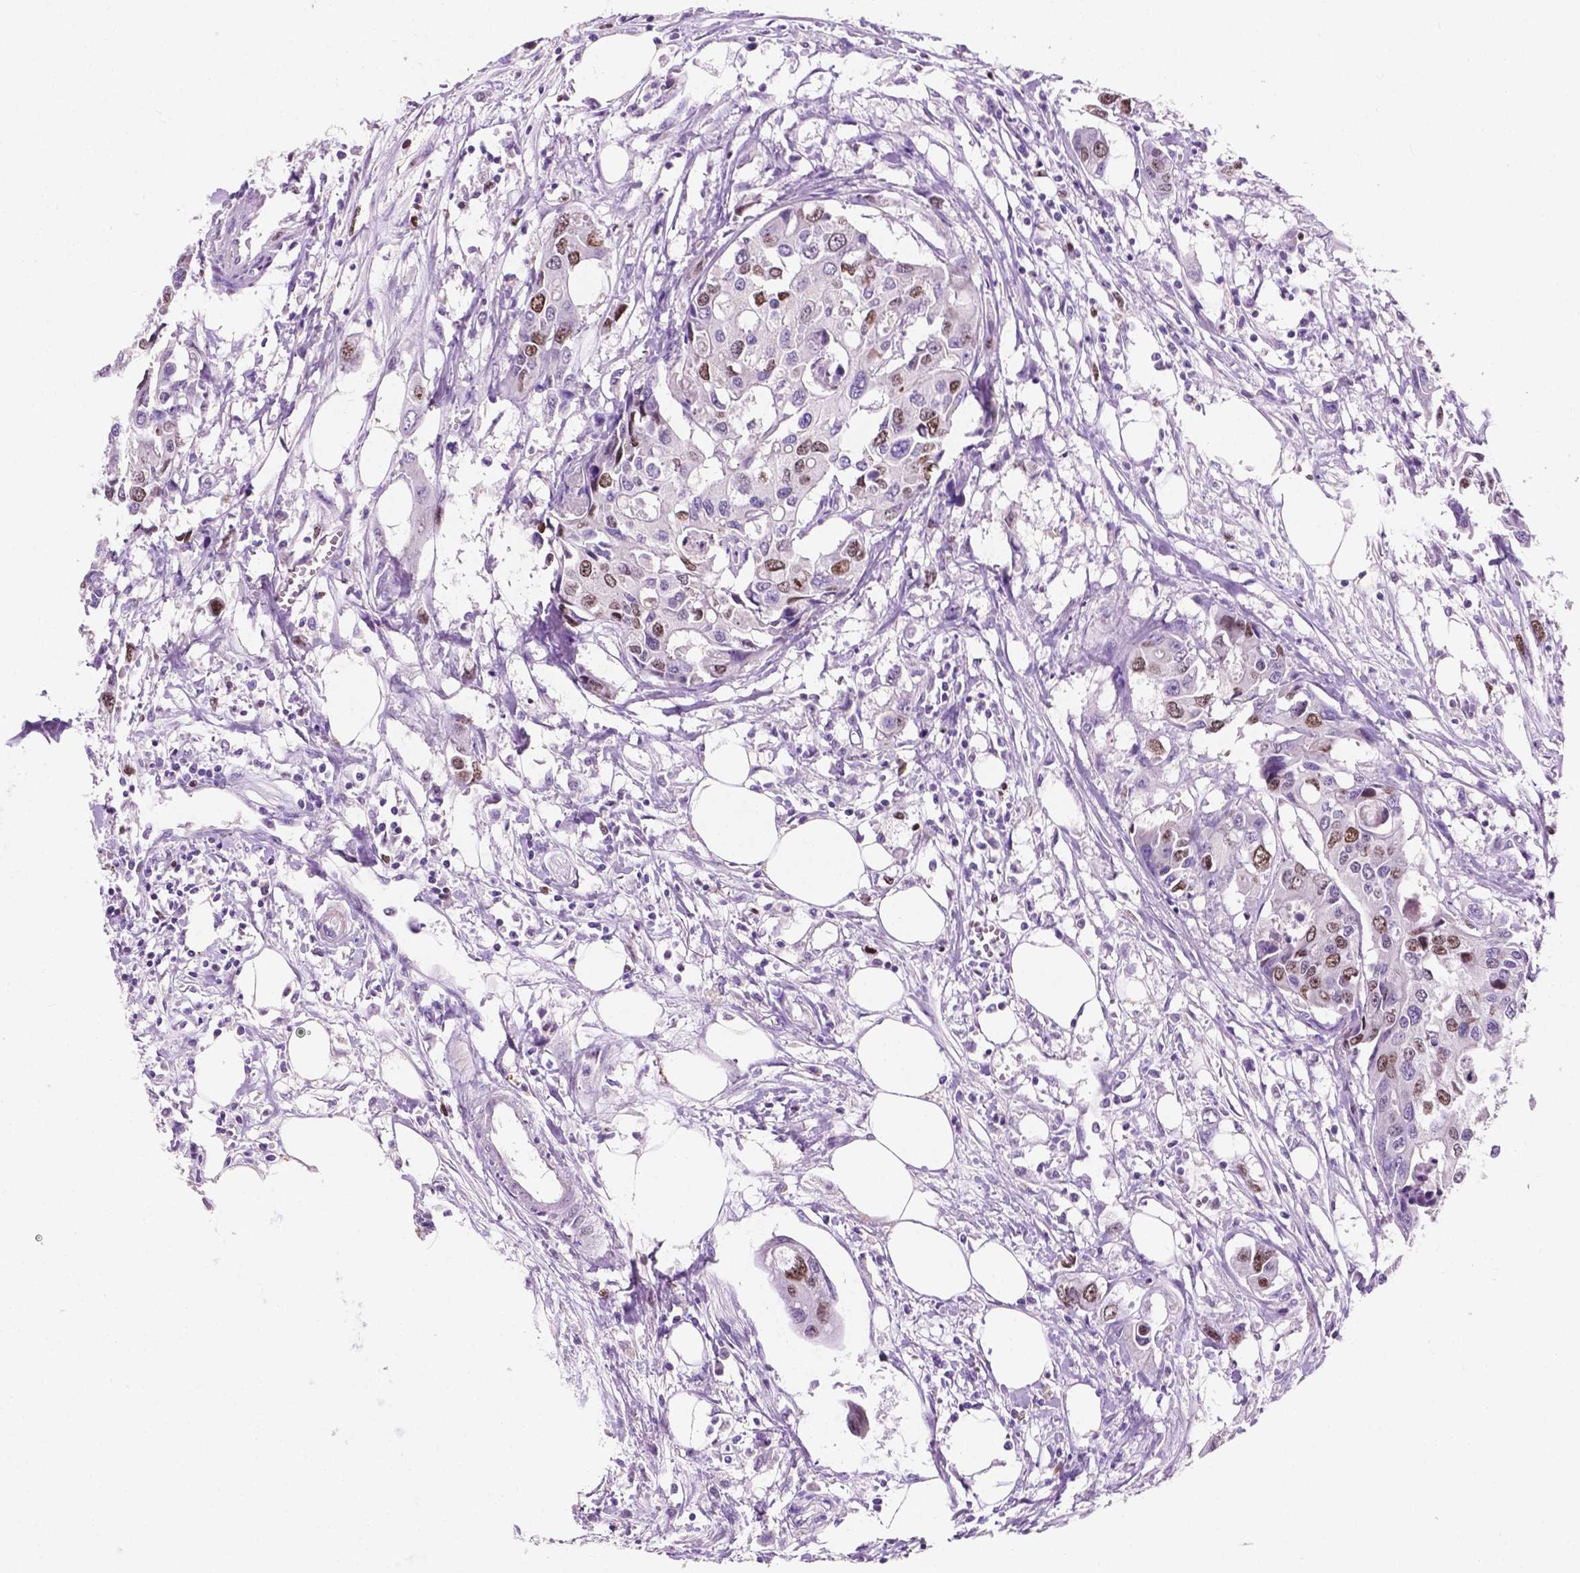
{"staining": {"intensity": "moderate", "quantity": "25%-75%", "location": "nuclear"}, "tissue": "colorectal cancer", "cell_type": "Tumor cells", "image_type": "cancer", "snomed": [{"axis": "morphology", "description": "Adenocarcinoma, NOS"}, {"axis": "topography", "description": "Colon"}], "caption": "There is medium levels of moderate nuclear positivity in tumor cells of colorectal adenocarcinoma, as demonstrated by immunohistochemical staining (brown color).", "gene": "SIAH2", "patient": {"sex": "male", "age": 77}}